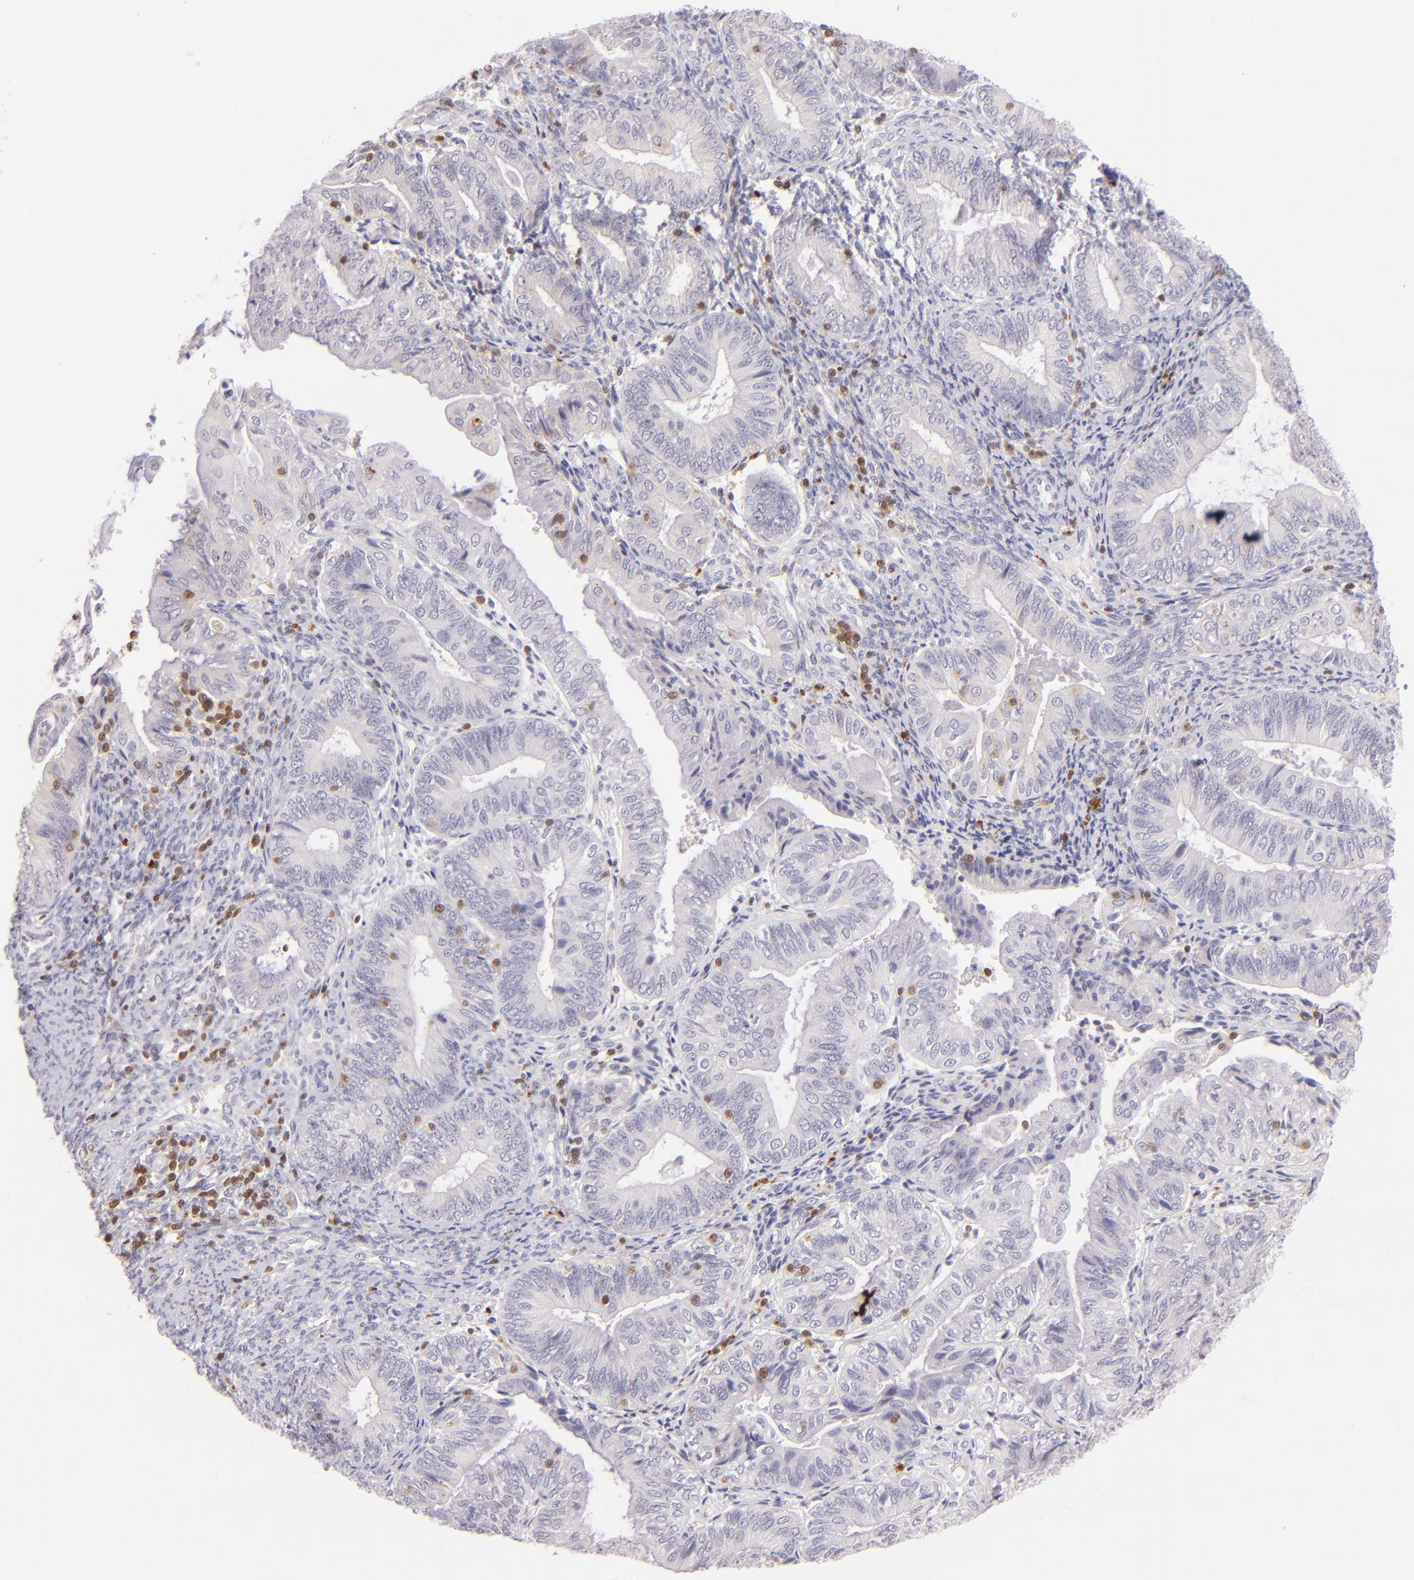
{"staining": {"intensity": "negative", "quantity": "none", "location": "none"}, "tissue": "endometrial cancer", "cell_type": "Tumor cells", "image_type": "cancer", "snomed": [{"axis": "morphology", "description": "Adenocarcinoma, NOS"}, {"axis": "topography", "description": "Endometrium"}], "caption": "Protein analysis of endometrial adenocarcinoma reveals no significant positivity in tumor cells.", "gene": "ZAP70", "patient": {"sex": "female", "age": 55}}